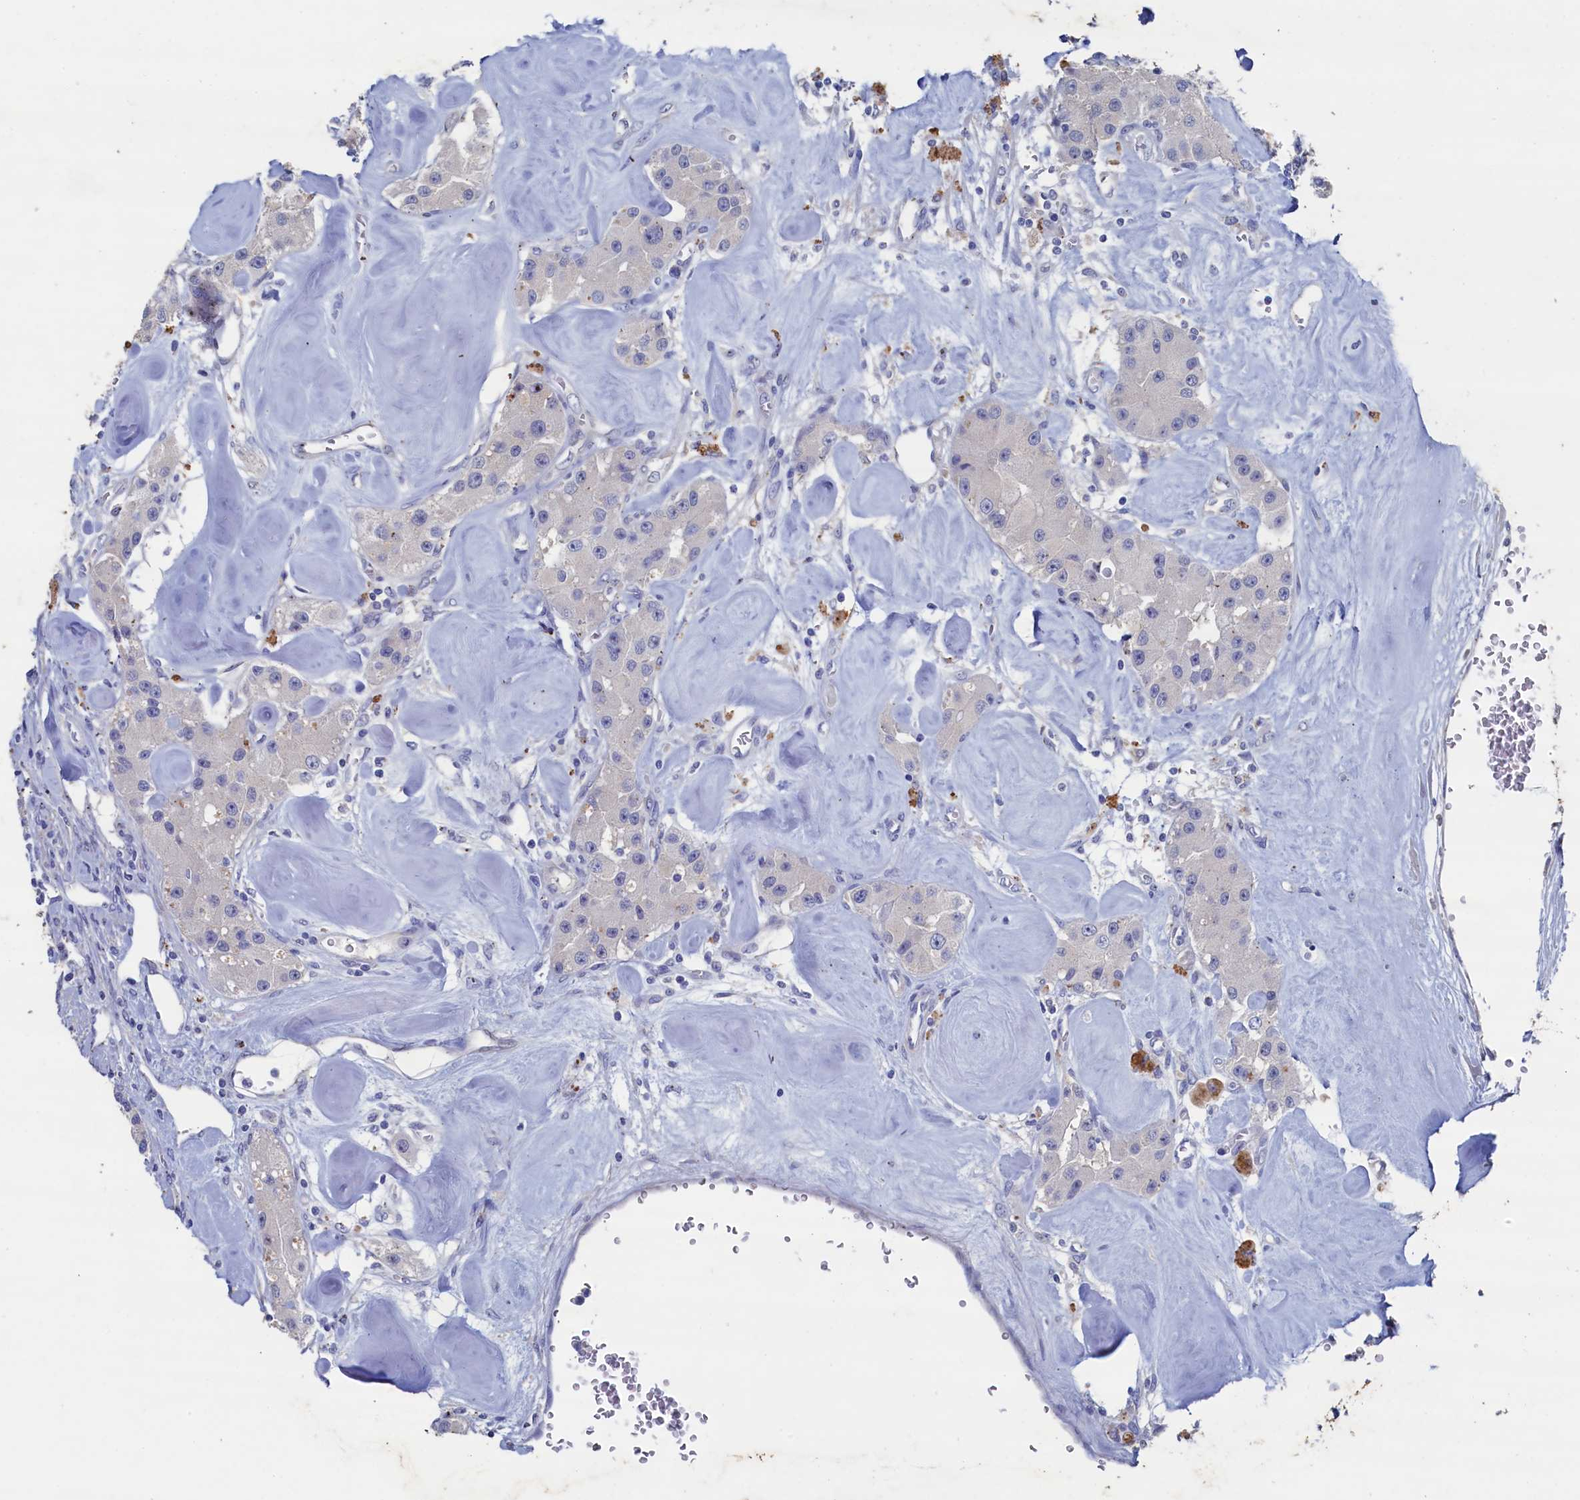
{"staining": {"intensity": "negative", "quantity": "none", "location": "none"}, "tissue": "carcinoid", "cell_type": "Tumor cells", "image_type": "cancer", "snomed": [{"axis": "morphology", "description": "Carcinoid, malignant, NOS"}, {"axis": "topography", "description": "Pancreas"}], "caption": "The micrograph exhibits no significant positivity in tumor cells of carcinoid.", "gene": "CBLIF", "patient": {"sex": "male", "age": 41}}